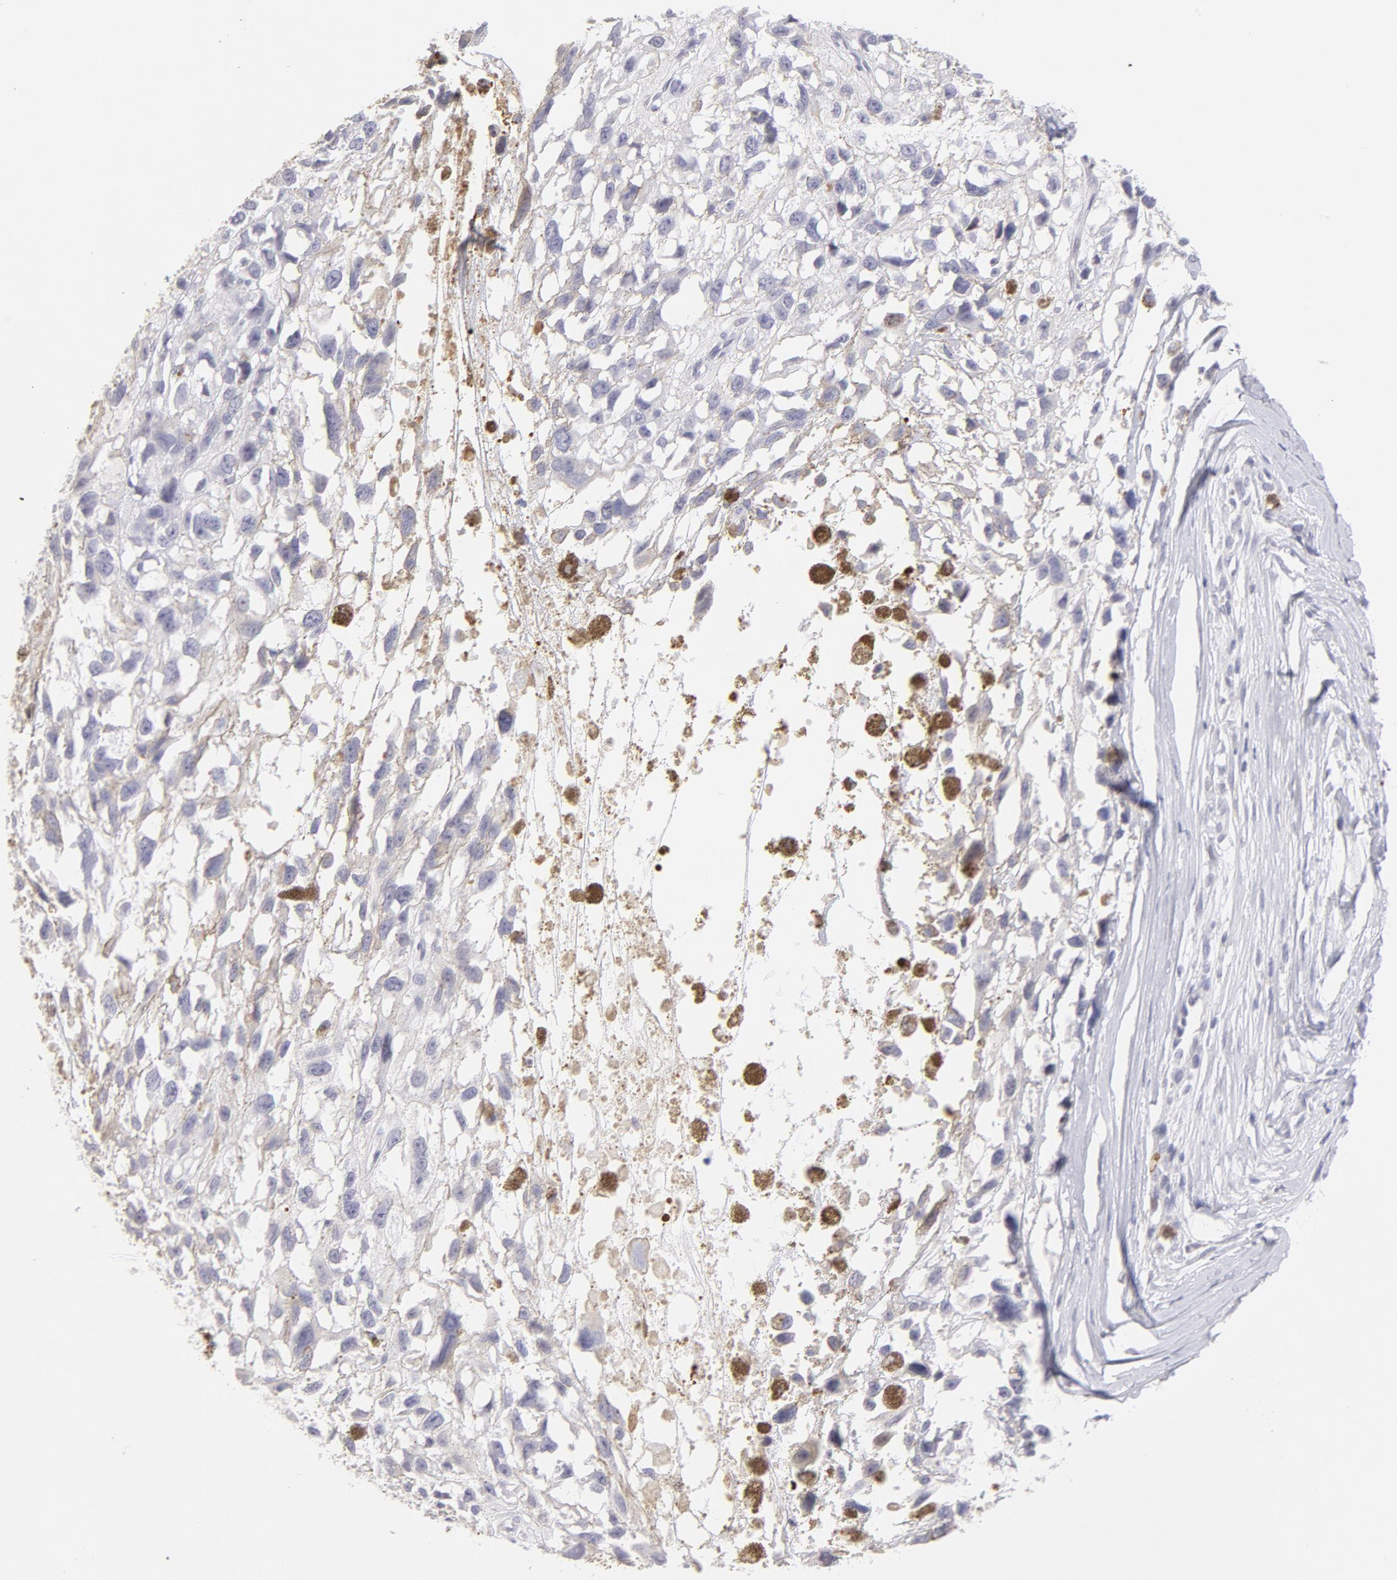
{"staining": {"intensity": "negative", "quantity": "none", "location": "none"}, "tissue": "melanoma", "cell_type": "Tumor cells", "image_type": "cancer", "snomed": [{"axis": "morphology", "description": "Malignant melanoma, Metastatic site"}, {"axis": "topography", "description": "Lymph node"}], "caption": "Immunohistochemical staining of human melanoma reveals no significant staining in tumor cells.", "gene": "LTB4R", "patient": {"sex": "male", "age": 59}}